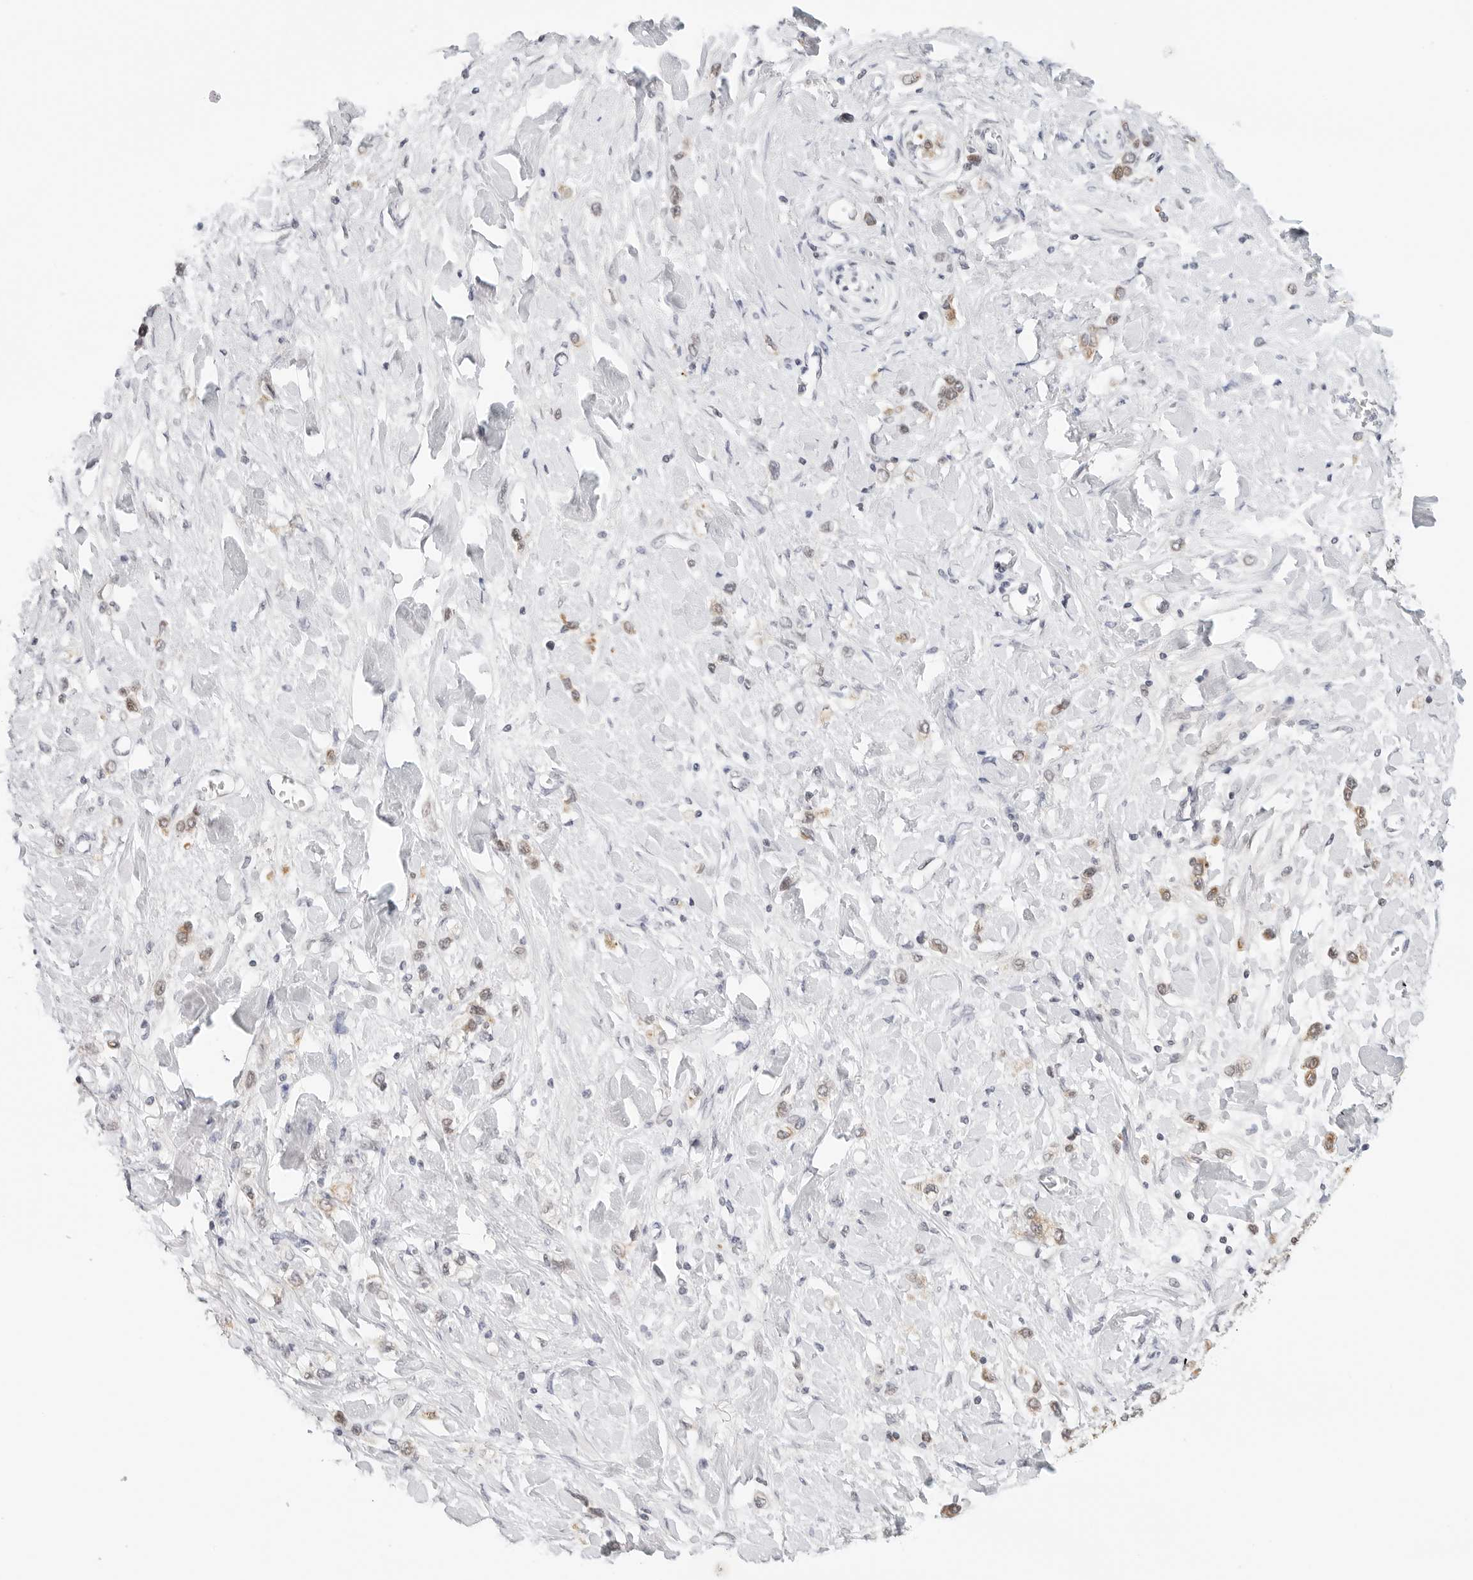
{"staining": {"intensity": "moderate", "quantity": ">75%", "location": "cytoplasmic/membranous,nuclear"}, "tissue": "stomach cancer", "cell_type": "Tumor cells", "image_type": "cancer", "snomed": [{"axis": "morphology", "description": "Adenocarcinoma, NOS"}, {"axis": "topography", "description": "Stomach"}], "caption": "A medium amount of moderate cytoplasmic/membranous and nuclear staining is seen in approximately >75% of tumor cells in stomach cancer (adenocarcinoma) tissue.", "gene": "TSEN2", "patient": {"sex": "female", "age": 65}}